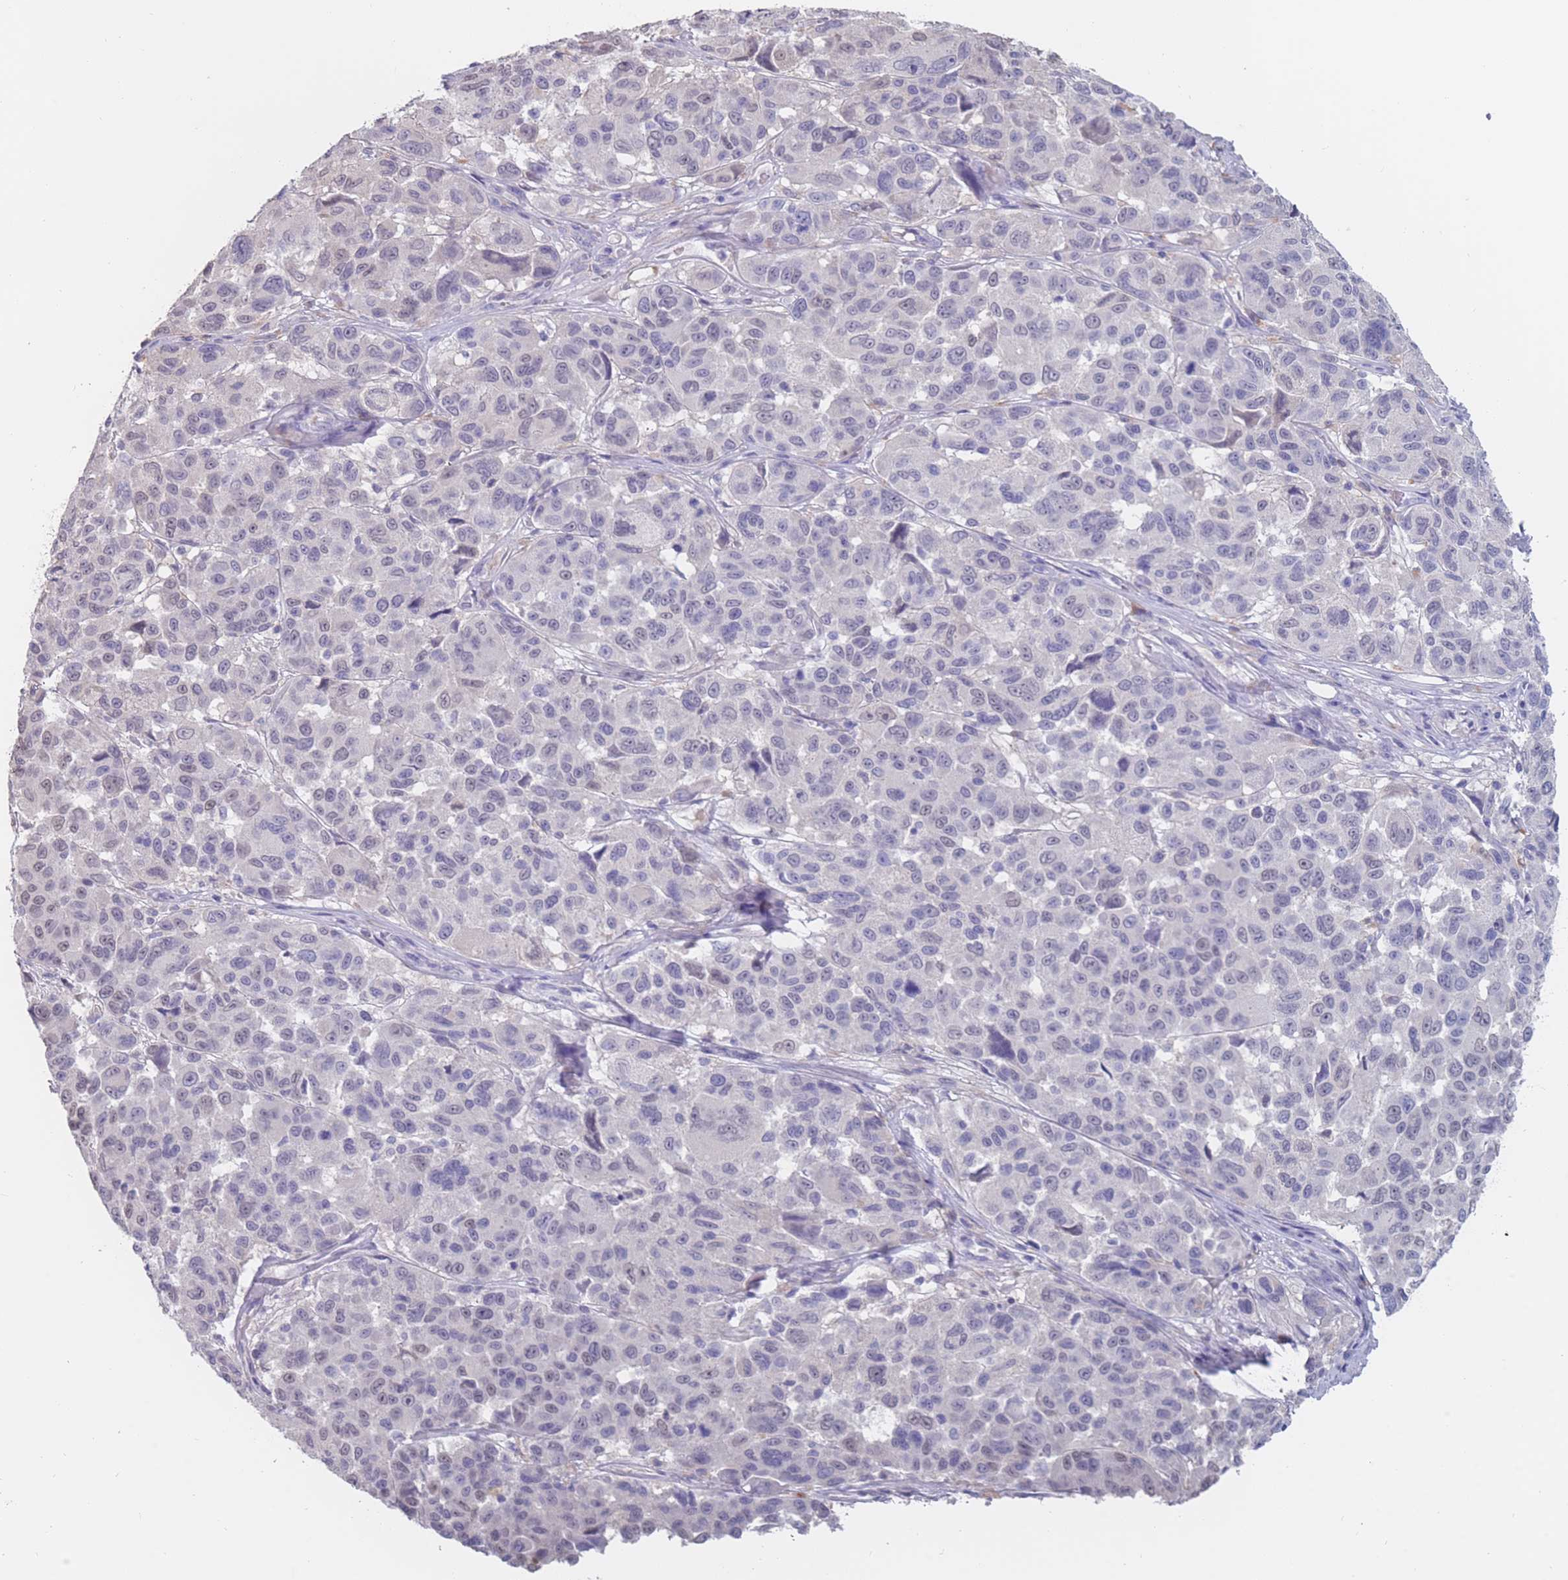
{"staining": {"intensity": "negative", "quantity": "none", "location": "none"}, "tissue": "melanoma", "cell_type": "Tumor cells", "image_type": "cancer", "snomed": [{"axis": "morphology", "description": "Malignant melanoma, NOS"}, {"axis": "topography", "description": "Skin"}], "caption": "Immunohistochemical staining of human malignant melanoma exhibits no significant expression in tumor cells.", "gene": "CYP51A1", "patient": {"sex": "female", "age": 66}}